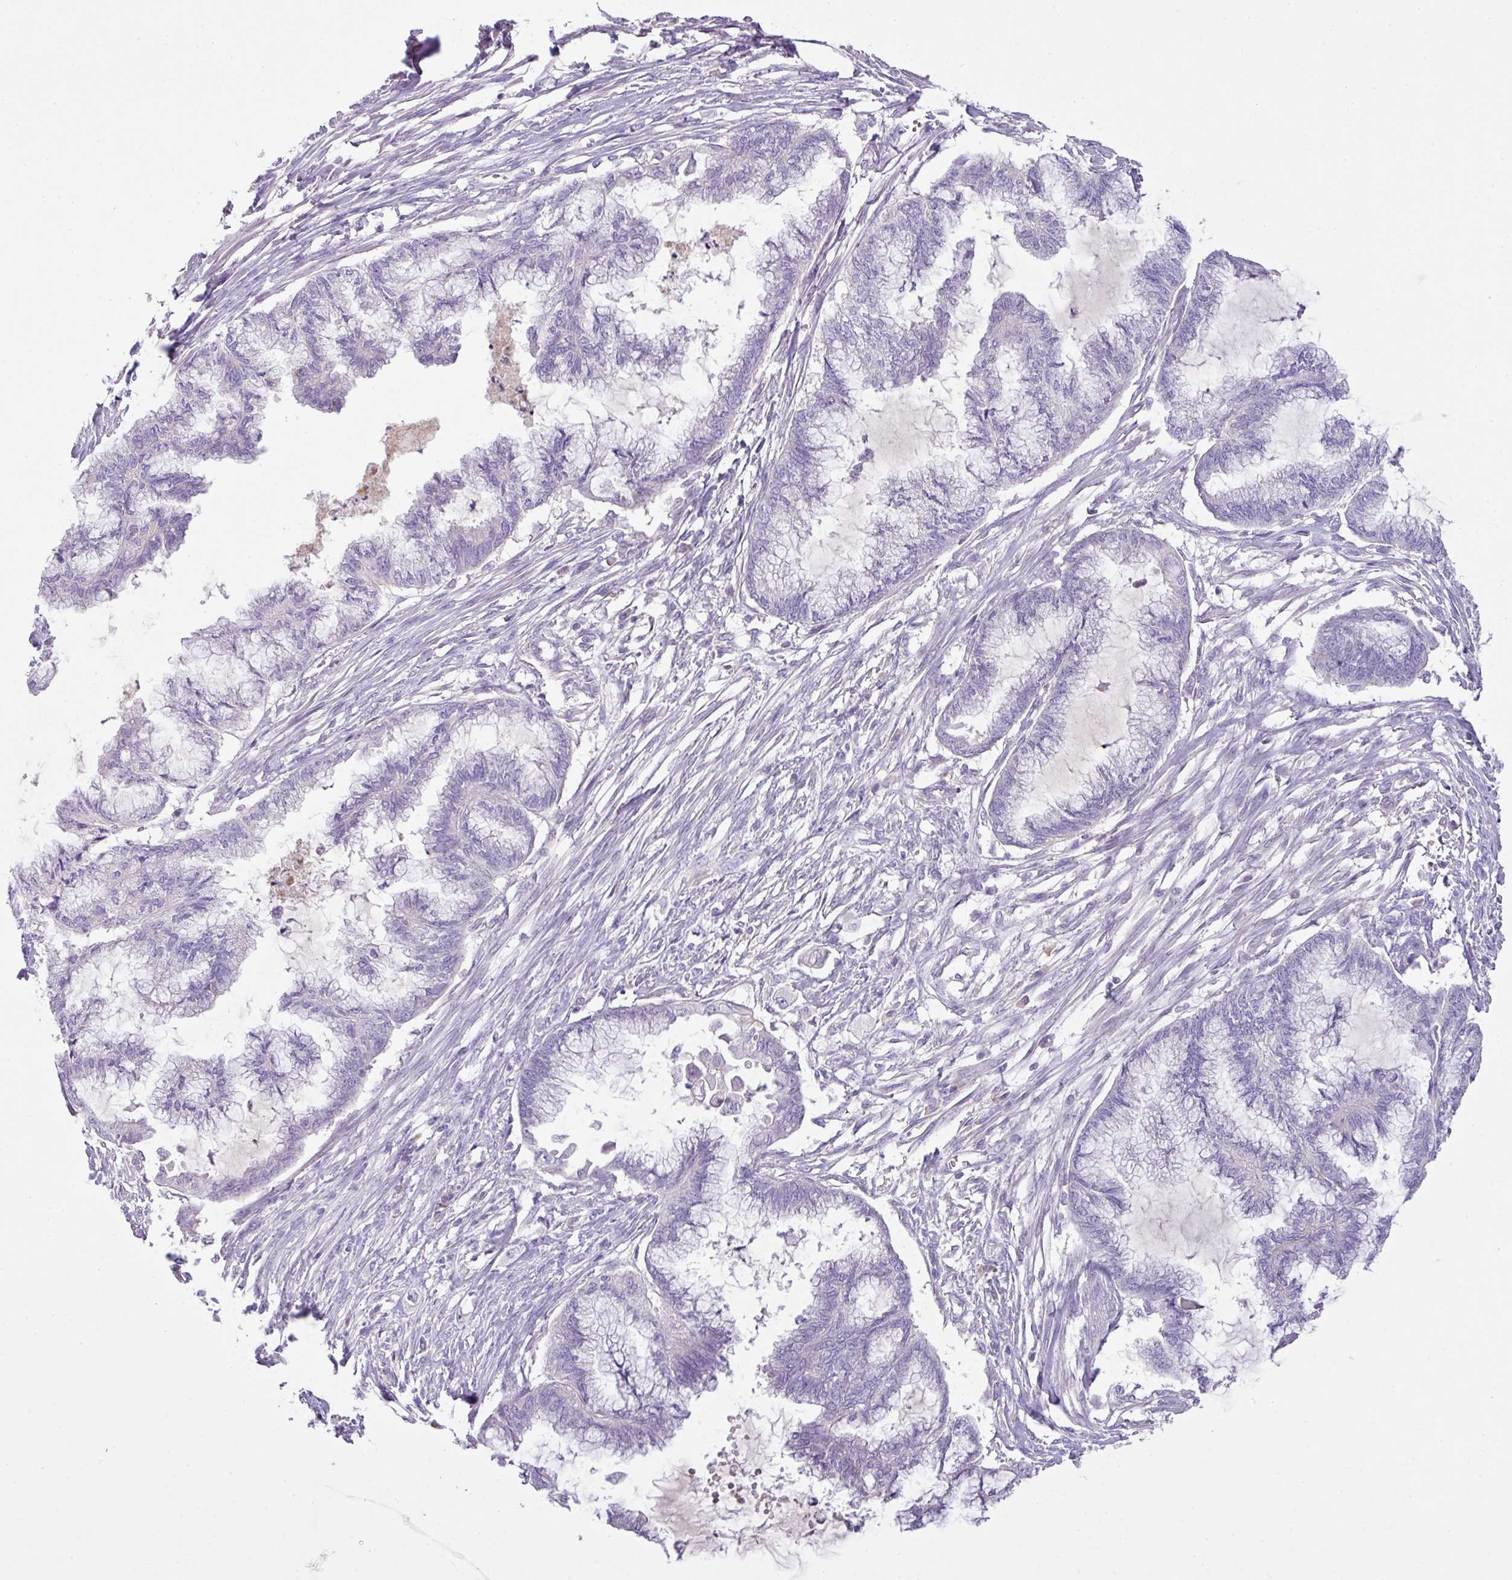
{"staining": {"intensity": "negative", "quantity": "none", "location": "none"}, "tissue": "endometrial cancer", "cell_type": "Tumor cells", "image_type": "cancer", "snomed": [{"axis": "morphology", "description": "Adenocarcinoma, NOS"}, {"axis": "topography", "description": "Endometrium"}], "caption": "The immunohistochemistry (IHC) micrograph has no significant staining in tumor cells of endometrial adenocarcinoma tissue.", "gene": "OR6C6", "patient": {"sex": "female", "age": 86}}